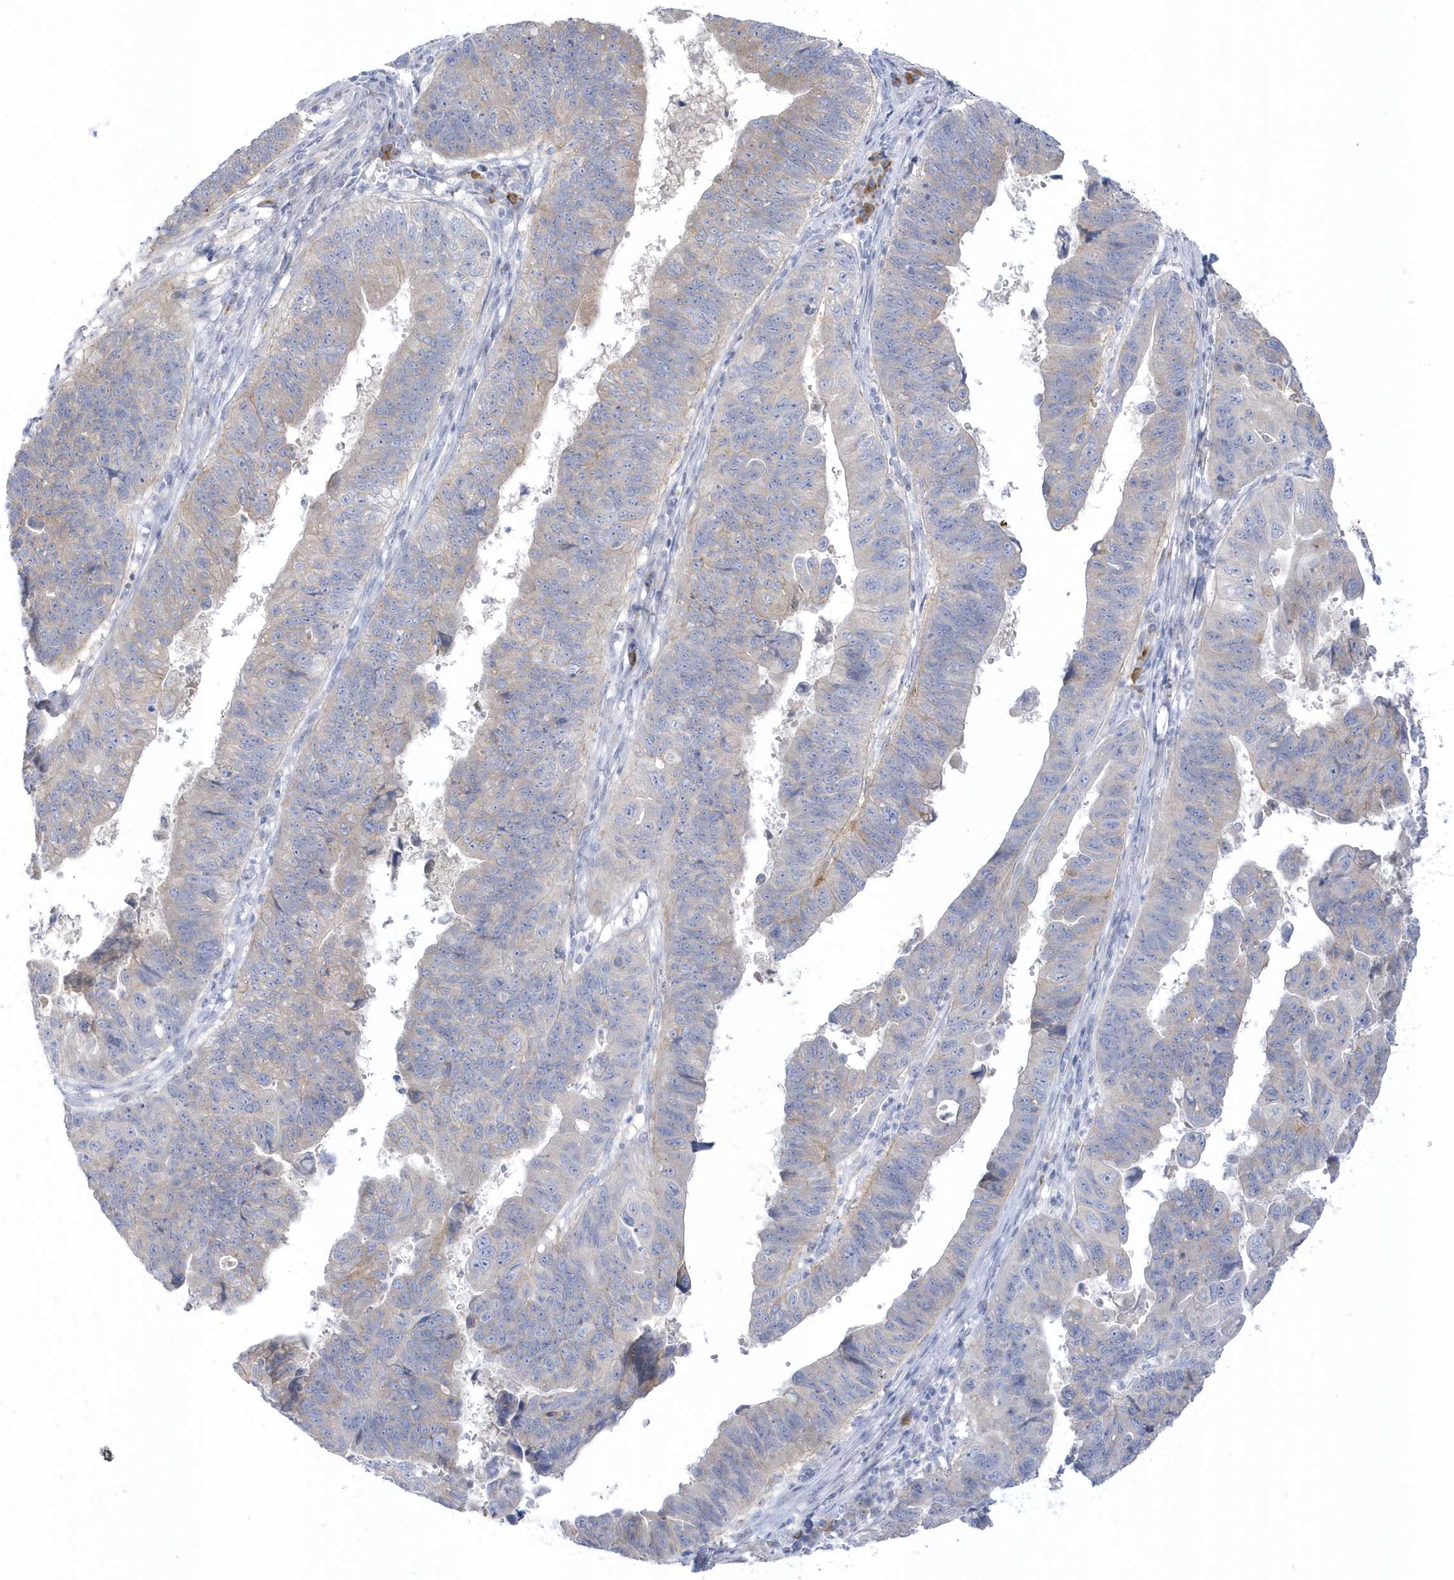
{"staining": {"intensity": "negative", "quantity": "none", "location": "none"}, "tissue": "stomach cancer", "cell_type": "Tumor cells", "image_type": "cancer", "snomed": [{"axis": "morphology", "description": "Adenocarcinoma, NOS"}, {"axis": "topography", "description": "Stomach"}], "caption": "Immunohistochemistry of human stomach cancer reveals no staining in tumor cells.", "gene": "SEMA3D", "patient": {"sex": "male", "age": 59}}